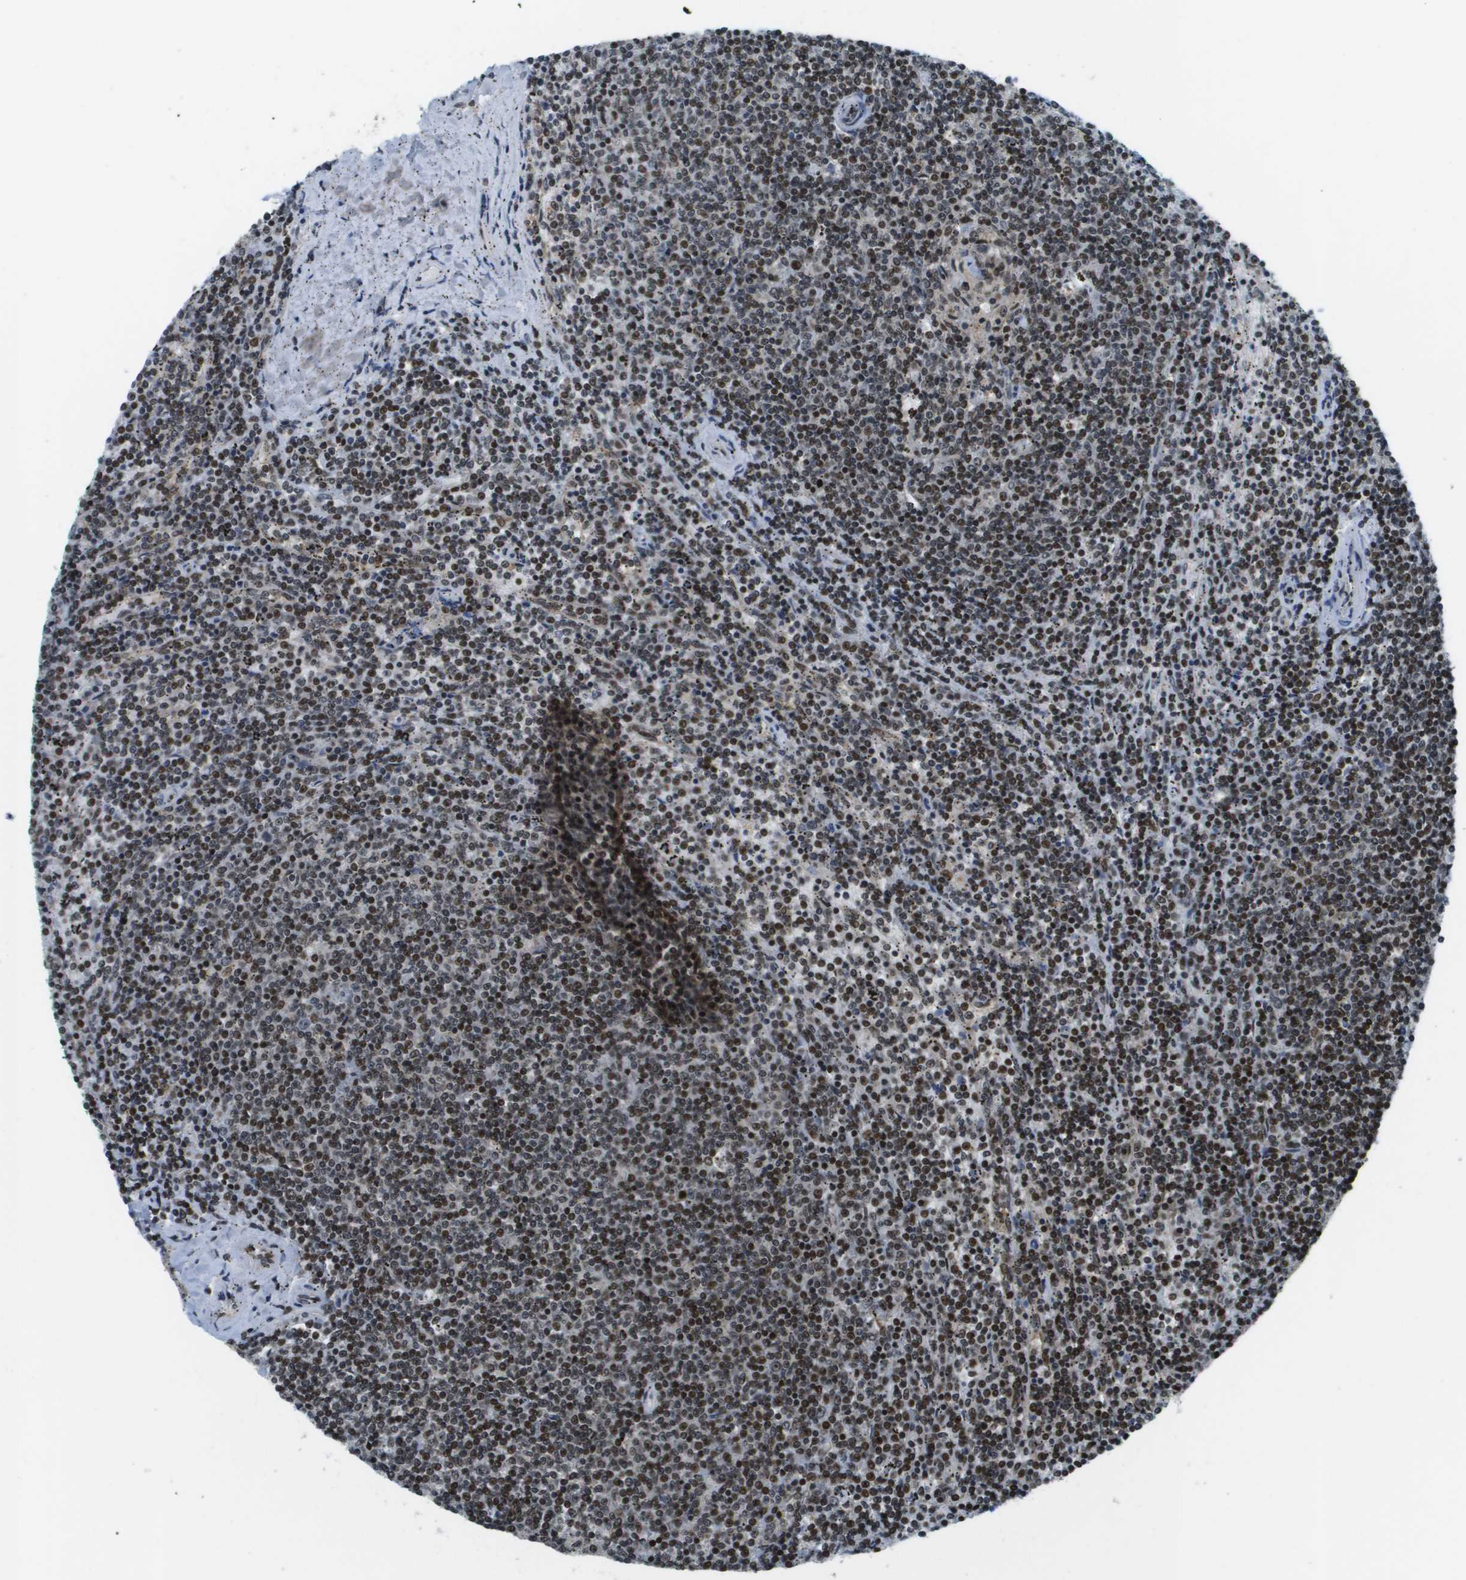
{"staining": {"intensity": "strong", "quantity": ">75%", "location": "nuclear"}, "tissue": "lymphoma", "cell_type": "Tumor cells", "image_type": "cancer", "snomed": [{"axis": "morphology", "description": "Malignant lymphoma, non-Hodgkin's type, Low grade"}, {"axis": "topography", "description": "Spleen"}], "caption": "Lymphoma stained with a brown dye demonstrates strong nuclear positive expression in approximately >75% of tumor cells.", "gene": "RECQL4", "patient": {"sex": "female", "age": 50}}